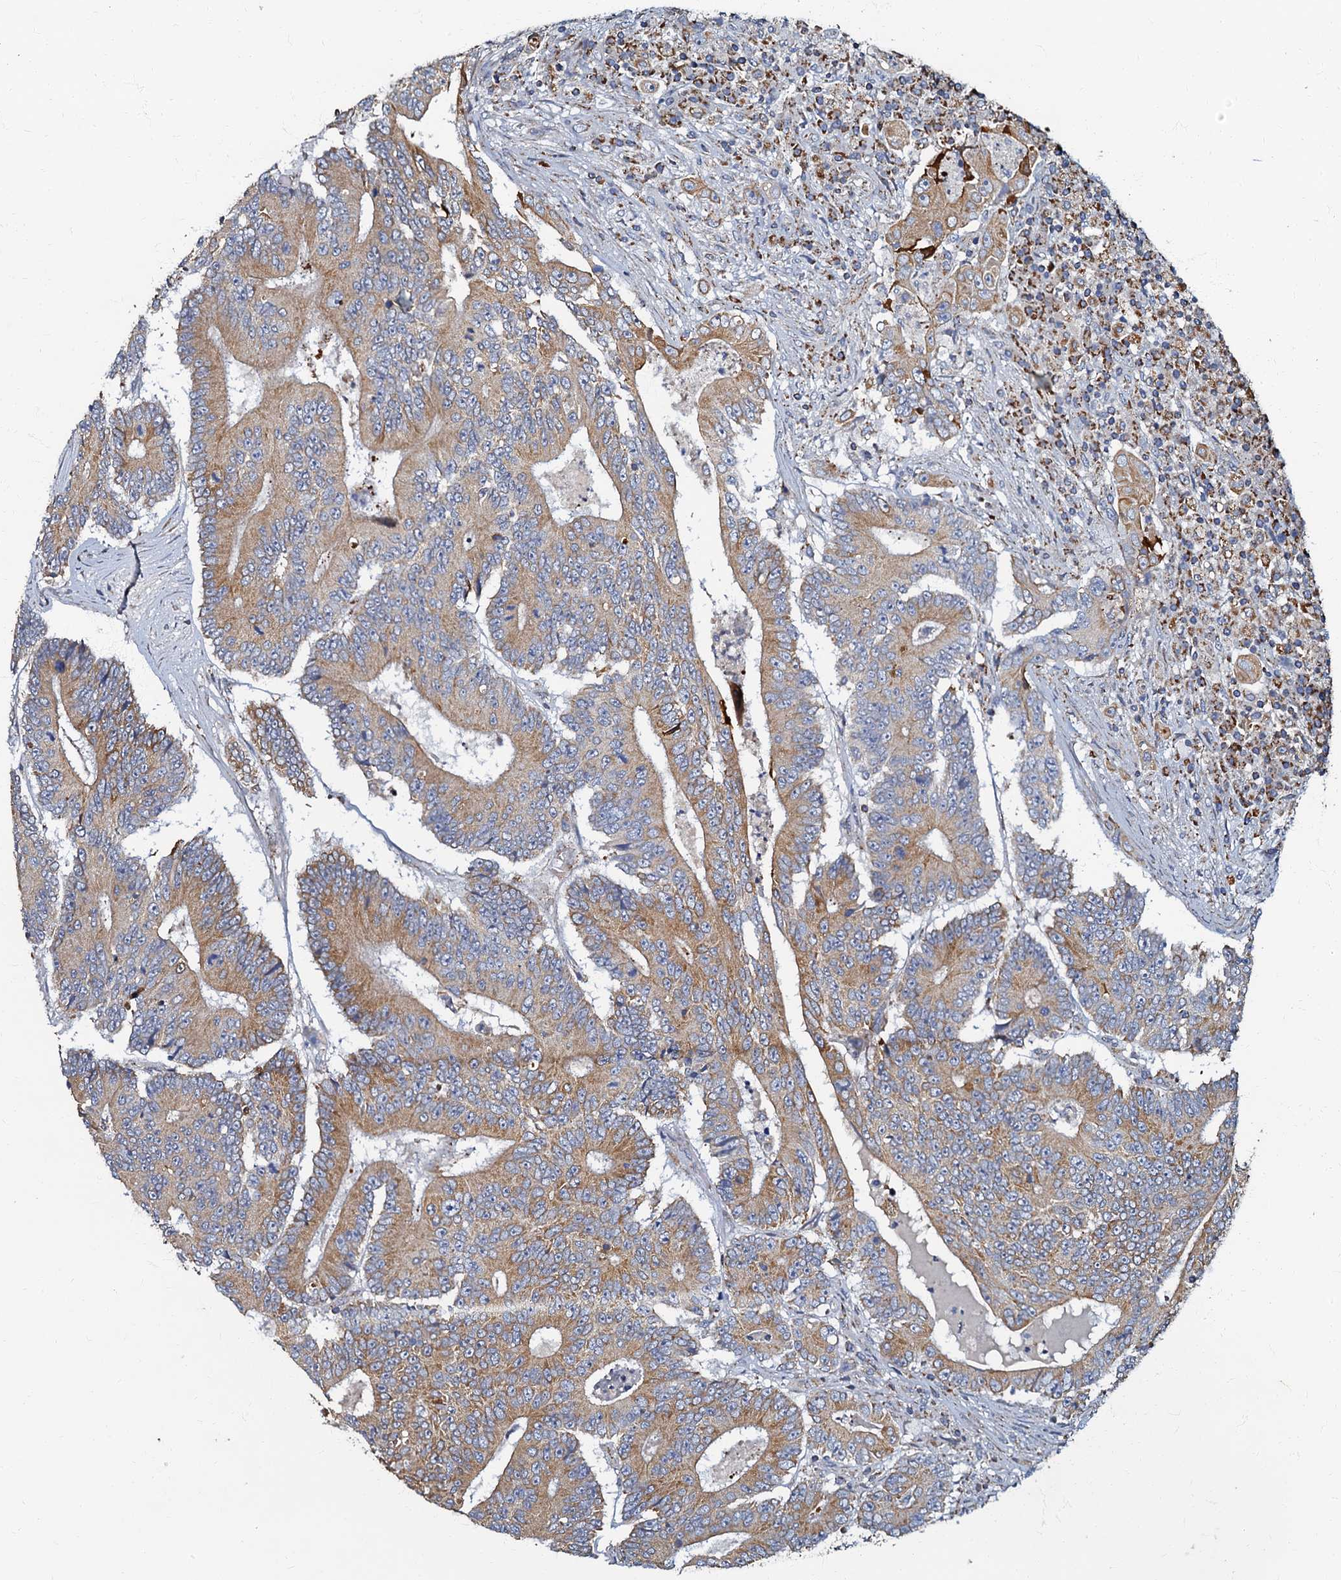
{"staining": {"intensity": "moderate", "quantity": ">75%", "location": "cytoplasmic/membranous"}, "tissue": "colorectal cancer", "cell_type": "Tumor cells", "image_type": "cancer", "snomed": [{"axis": "morphology", "description": "Adenocarcinoma, NOS"}, {"axis": "topography", "description": "Colon"}], "caption": "IHC of colorectal cancer (adenocarcinoma) displays medium levels of moderate cytoplasmic/membranous expression in approximately >75% of tumor cells.", "gene": "NDUFA12", "patient": {"sex": "male", "age": 83}}